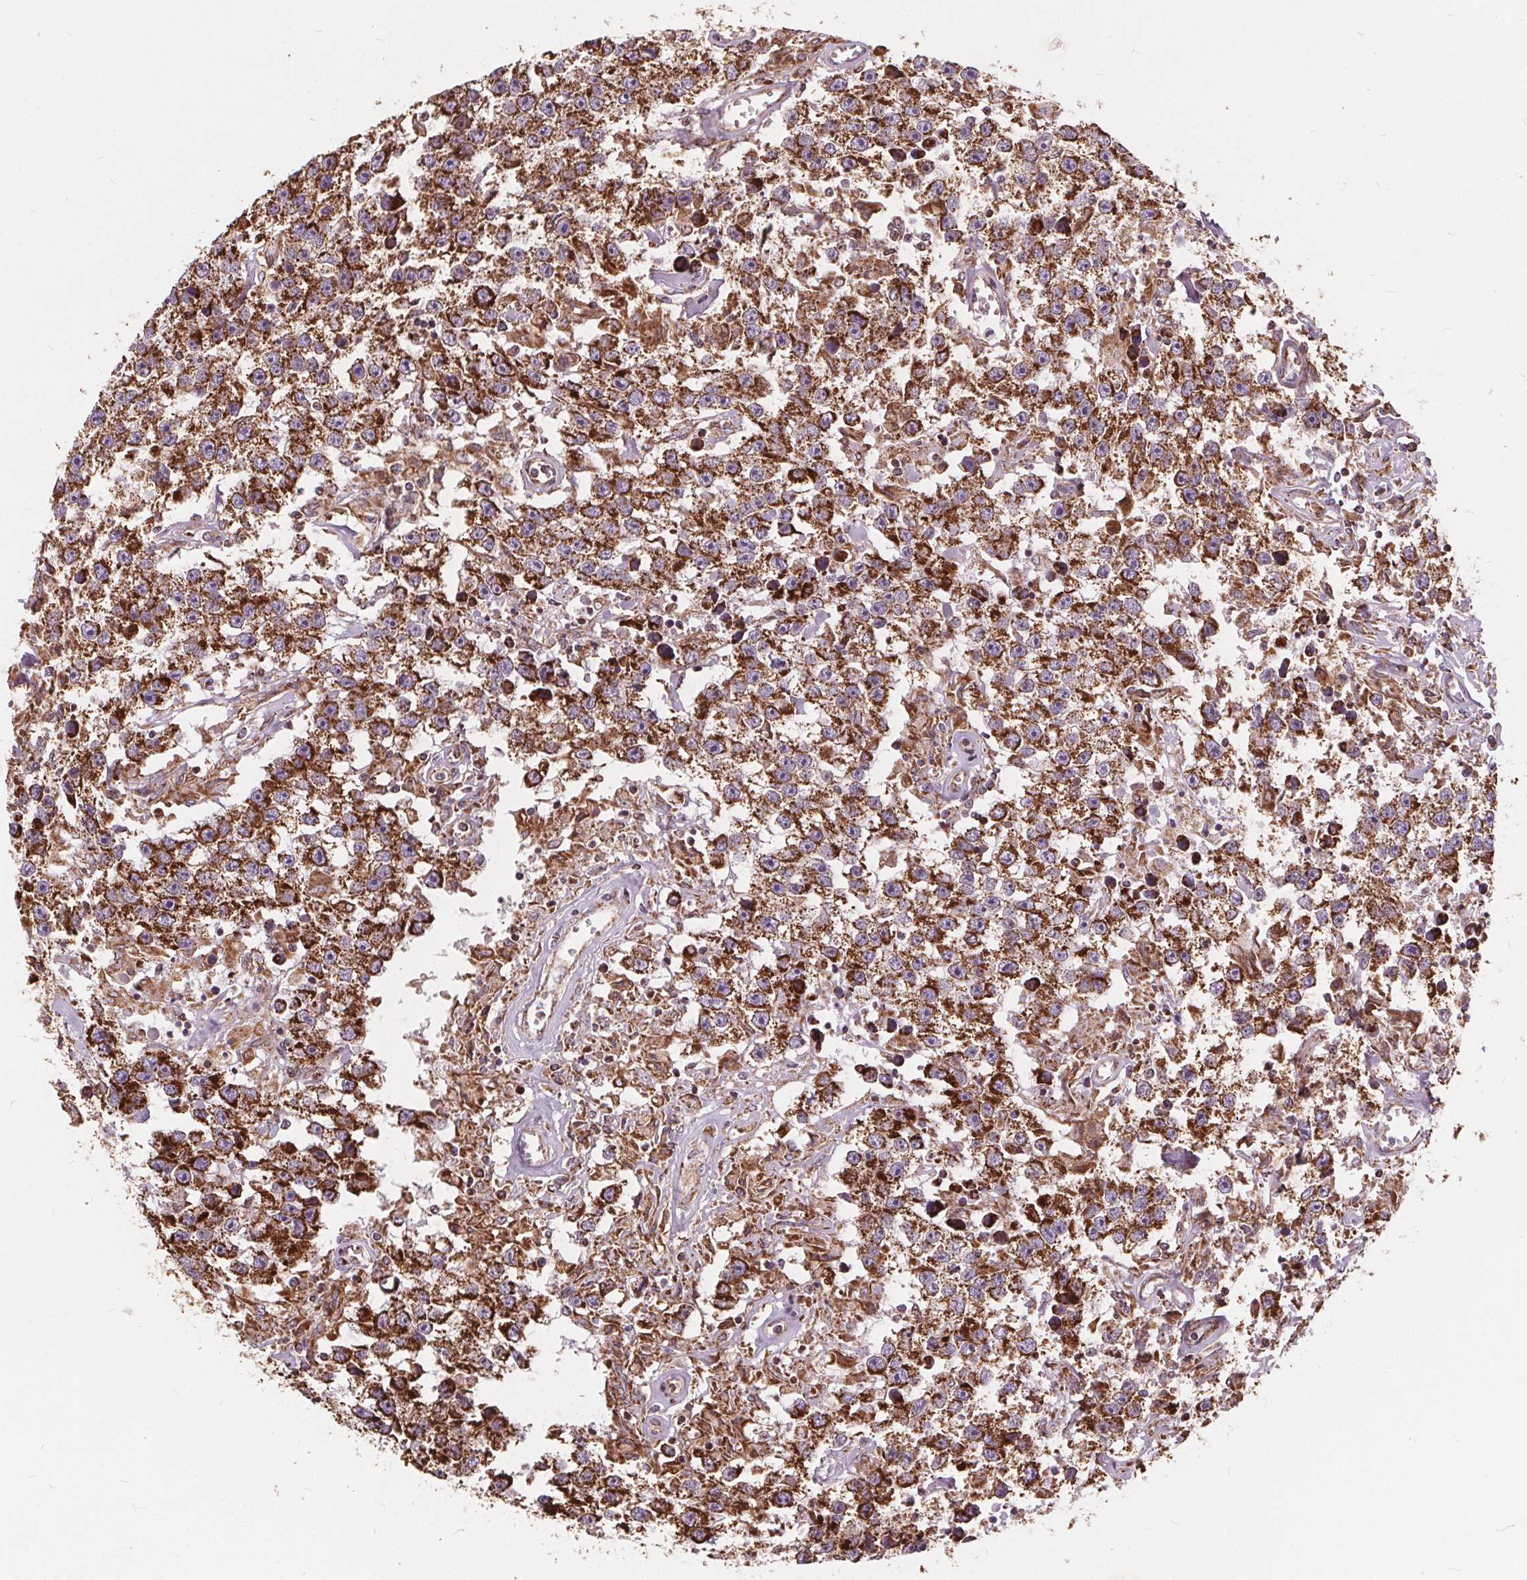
{"staining": {"intensity": "strong", "quantity": ">75%", "location": "cytoplasmic/membranous"}, "tissue": "testis cancer", "cell_type": "Tumor cells", "image_type": "cancer", "snomed": [{"axis": "morphology", "description": "Seminoma, NOS"}, {"axis": "topography", "description": "Testis"}], "caption": "Testis seminoma was stained to show a protein in brown. There is high levels of strong cytoplasmic/membranous expression in approximately >75% of tumor cells. (DAB (3,3'-diaminobenzidine) IHC, brown staining for protein, blue staining for nuclei).", "gene": "PLSCR3", "patient": {"sex": "male", "age": 43}}